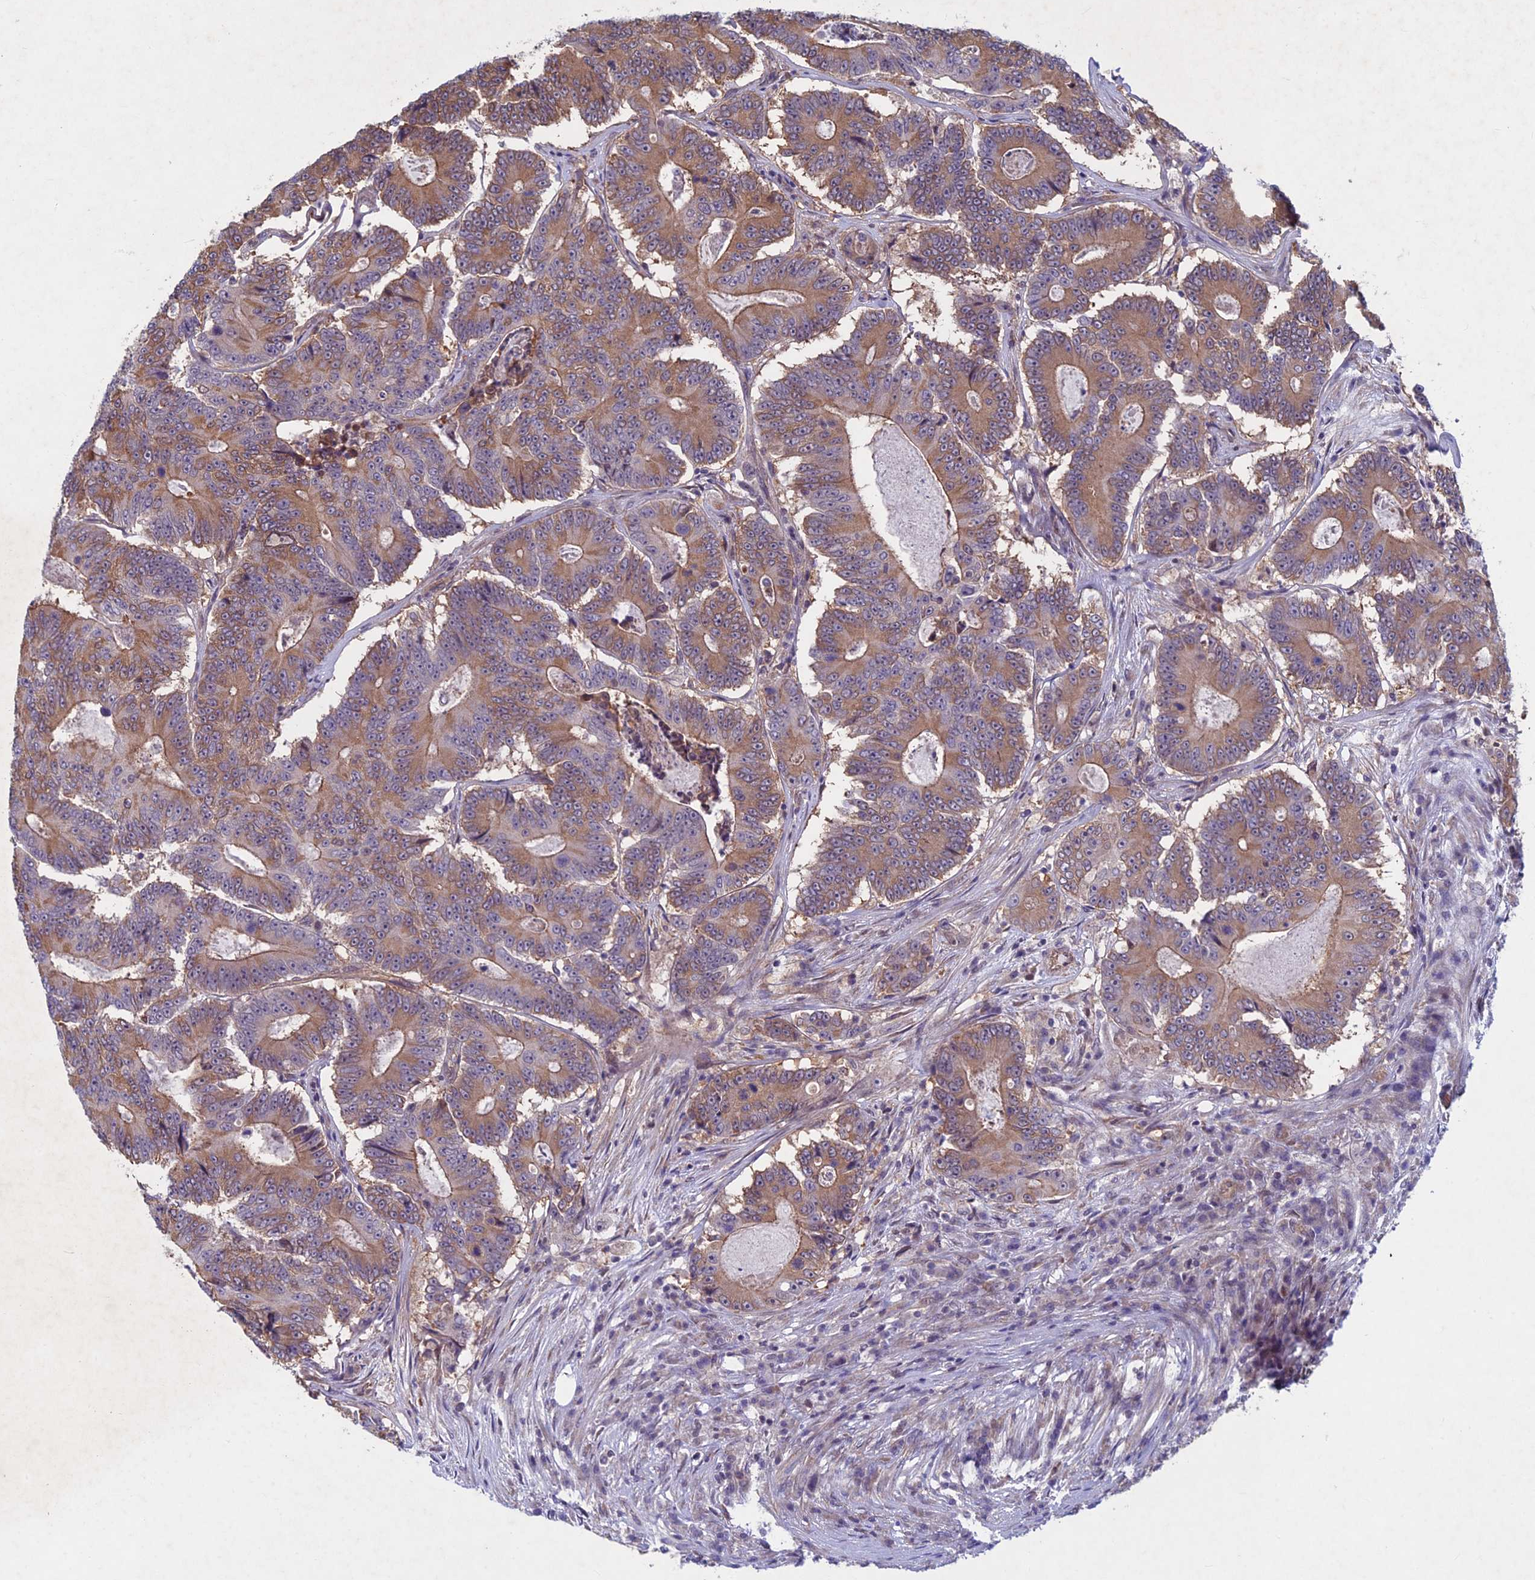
{"staining": {"intensity": "moderate", "quantity": ">75%", "location": "cytoplasmic/membranous"}, "tissue": "colorectal cancer", "cell_type": "Tumor cells", "image_type": "cancer", "snomed": [{"axis": "morphology", "description": "Adenocarcinoma, NOS"}, {"axis": "topography", "description": "Colon"}], "caption": "This micrograph displays immunohistochemistry (IHC) staining of colorectal cancer, with medium moderate cytoplasmic/membranous expression in about >75% of tumor cells.", "gene": "PTHLH", "patient": {"sex": "male", "age": 83}}